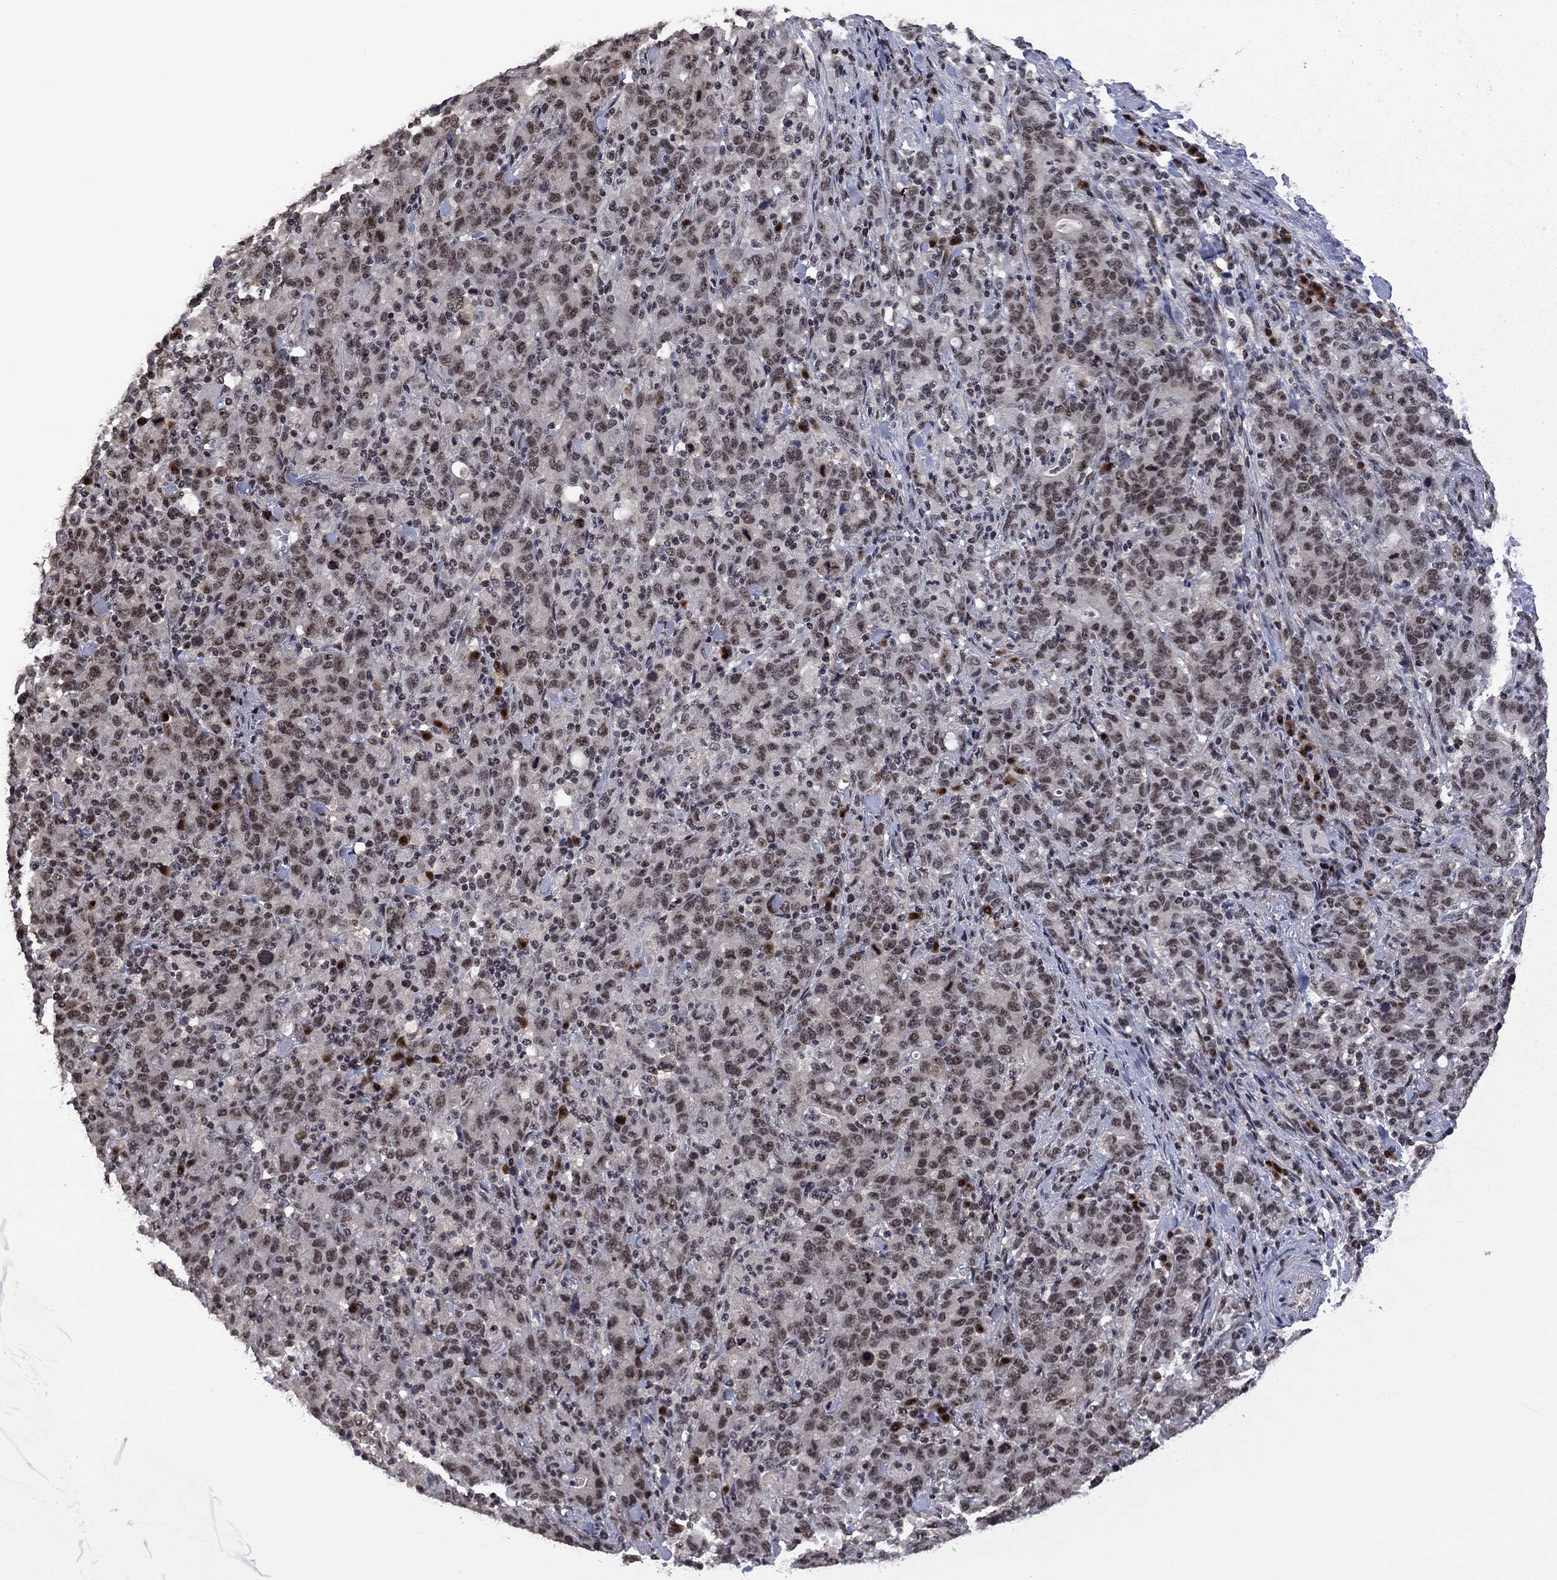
{"staining": {"intensity": "moderate", "quantity": "<25%", "location": "nuclear"}, "tissue": "stomach cancer", "cell_type": "Tumor cells", "image_type": "cancer", "snomed": [{"axis": "morphology", "description": "Adenocarcinoma, NOS"}, {"axis": "topography", "description": "Stomach, upper"}], "caption": "Stomach adenocarcinoma stained with a brown dye exhibits moderate nuclear positive positivity in approximately <25% of tumor cells.", "gene": "FBL", "patient": {"sex": "male", "age": 69}}